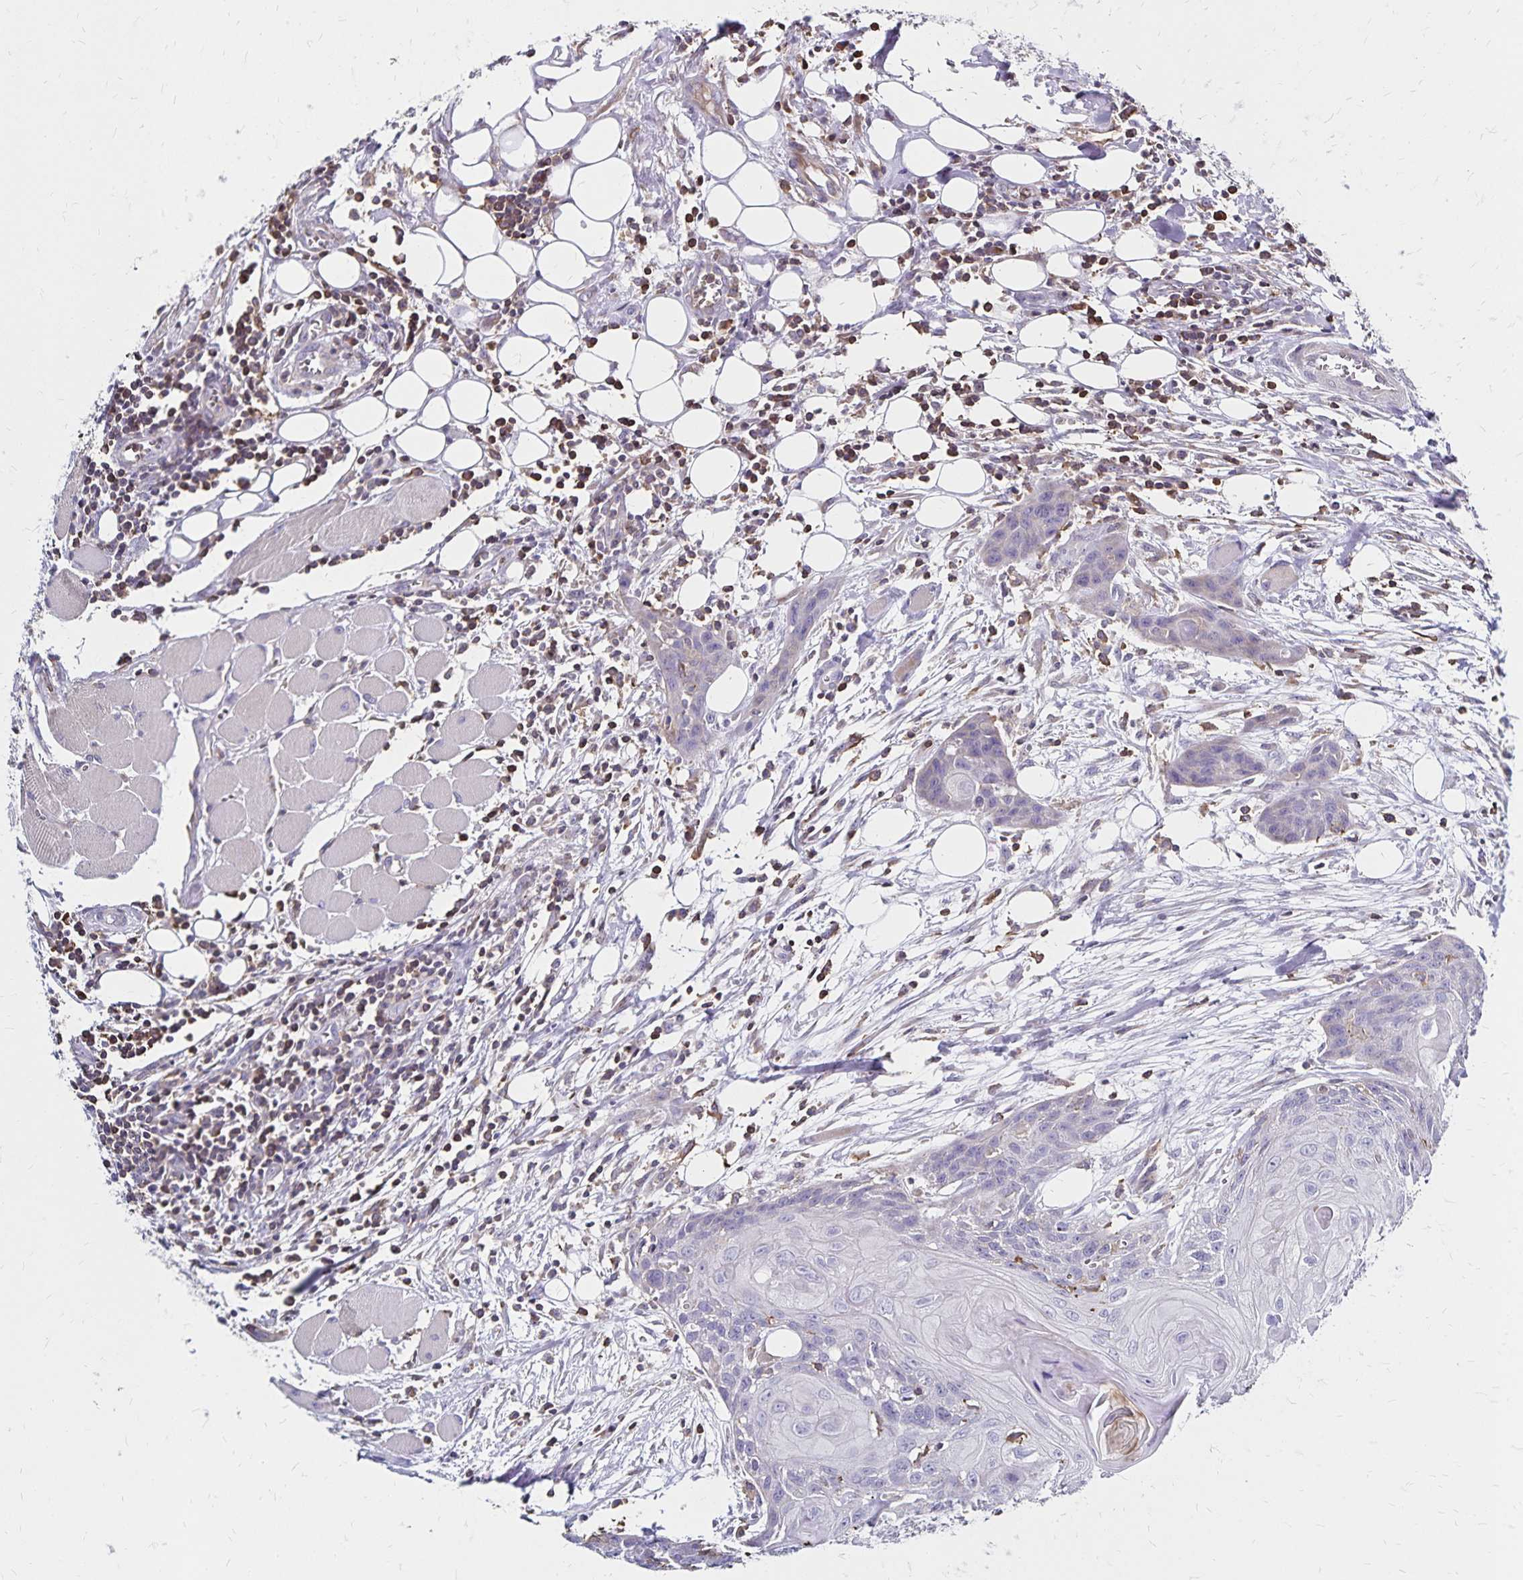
{"staining": {"intensity": "negative", "quantity": "none", "location": "none"}, "tissue": "head and neck cancer", "cell_type": "Tumor cells", "image_type": "cancer", "snomed": [{"axis": "morphology", "description": "Squamous cell carcinoma, NOS"}, {"axis": "topography", "description": "Oral tissue"}, {"axis": "topography", "description": "Head-Neck"}], "caption": "This is a micrograph of immunohistochemistry staining of head and neck cancer (squamous cell carcinoma), which shows no staining in tumor cells.", "gene": "NAGPA", "patient": {"sex": "male", "age": 58}}